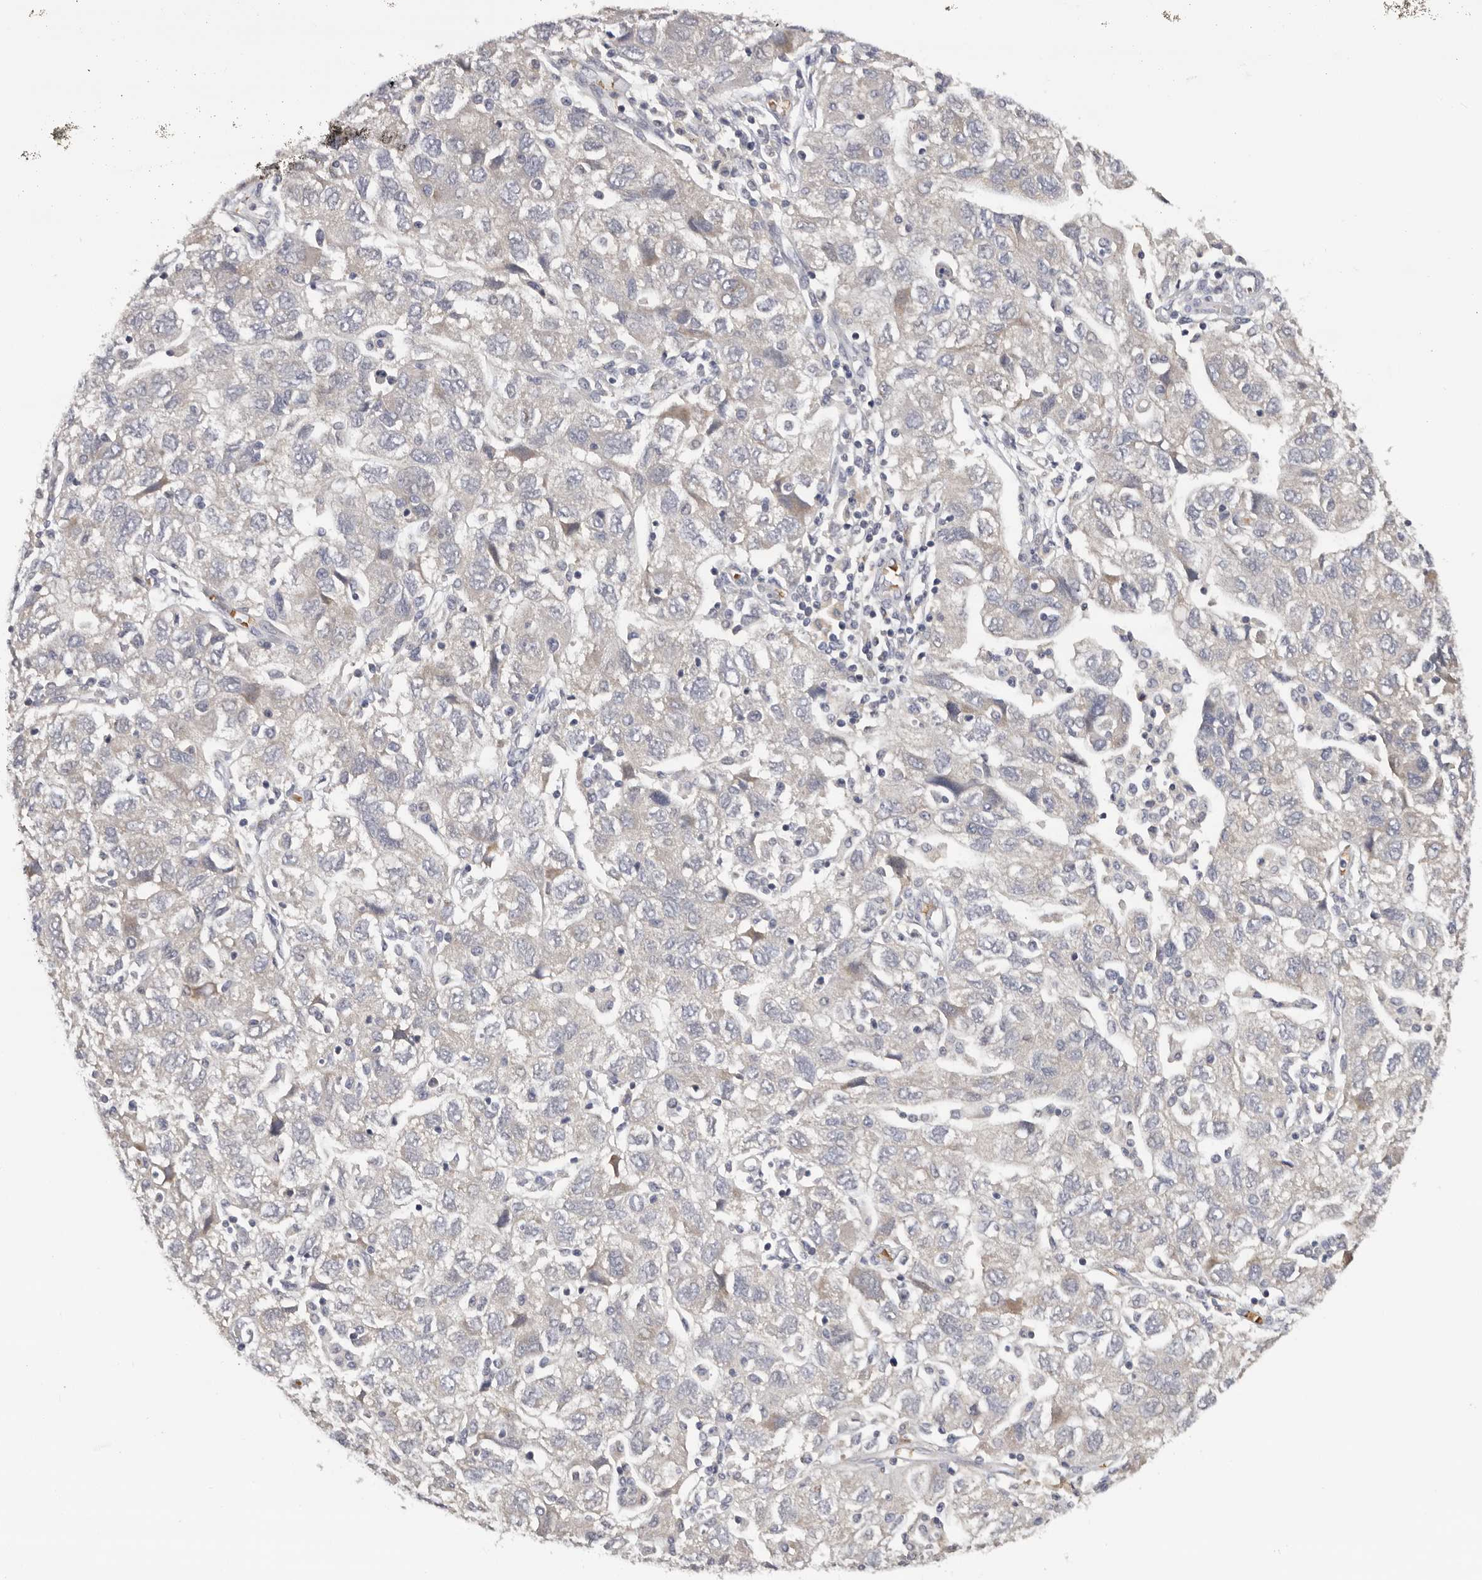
{"staining": {"intensity": "negative", "quantity": "none", "location": "none"}, "tissue": "ovarian cancer", "cell_type": "Tumor cells", "image_type": "cancer", "snomed": [{"axis": "morphology", "description": "Carcinoma, NOS"}, {"axis": "morphology", "description": "Cystadenocarcinoma, serous, NOS"}, {"axis": "topography", "description": "Ovary"}], "caption": "Ovarian cancer was stained to show a protein in brown. There is no significant positivity in tumor cells.", "gene": "KIF2B", "patient": {"sex": "female", "age": 69}}